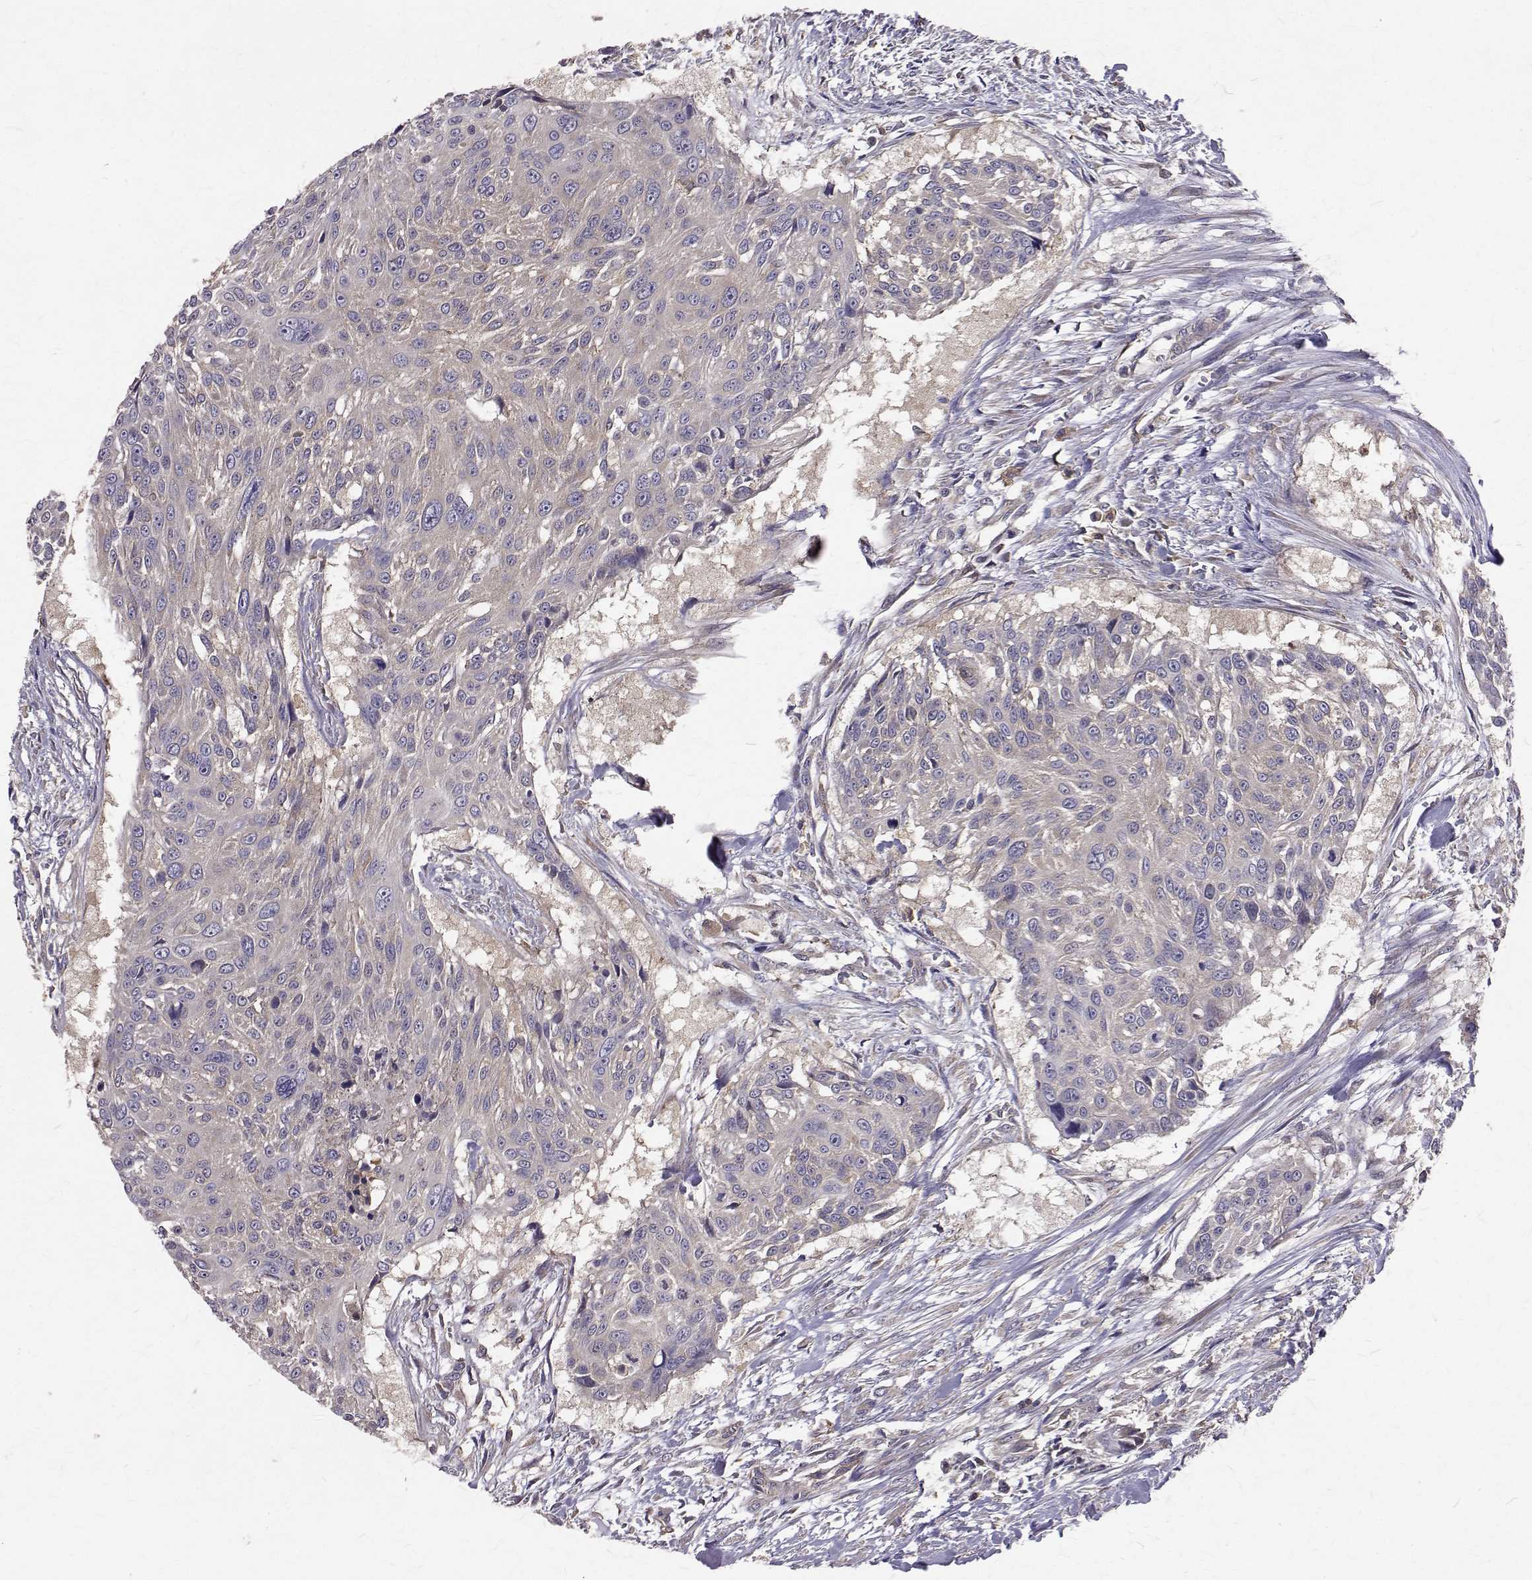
{"staining": {"intensity": "negative", "quantity": "none", "location": "none"}, "tissue": "urothelial cancer", "cell_type": "Tumor cells", "image_type": "cancer", "snomed": [{"axis": "morphology", "description": "Urothelial carcinoma, NOS"}, {"axis": "topography", "description": "Urinary bladder"}], "caption": "Immunohistochemistry (IHC) of transitional cell carcinoma displays no expression in tumor cells.", "gene": "FARSB", "patient": {"sex": "male", "age": 55}}